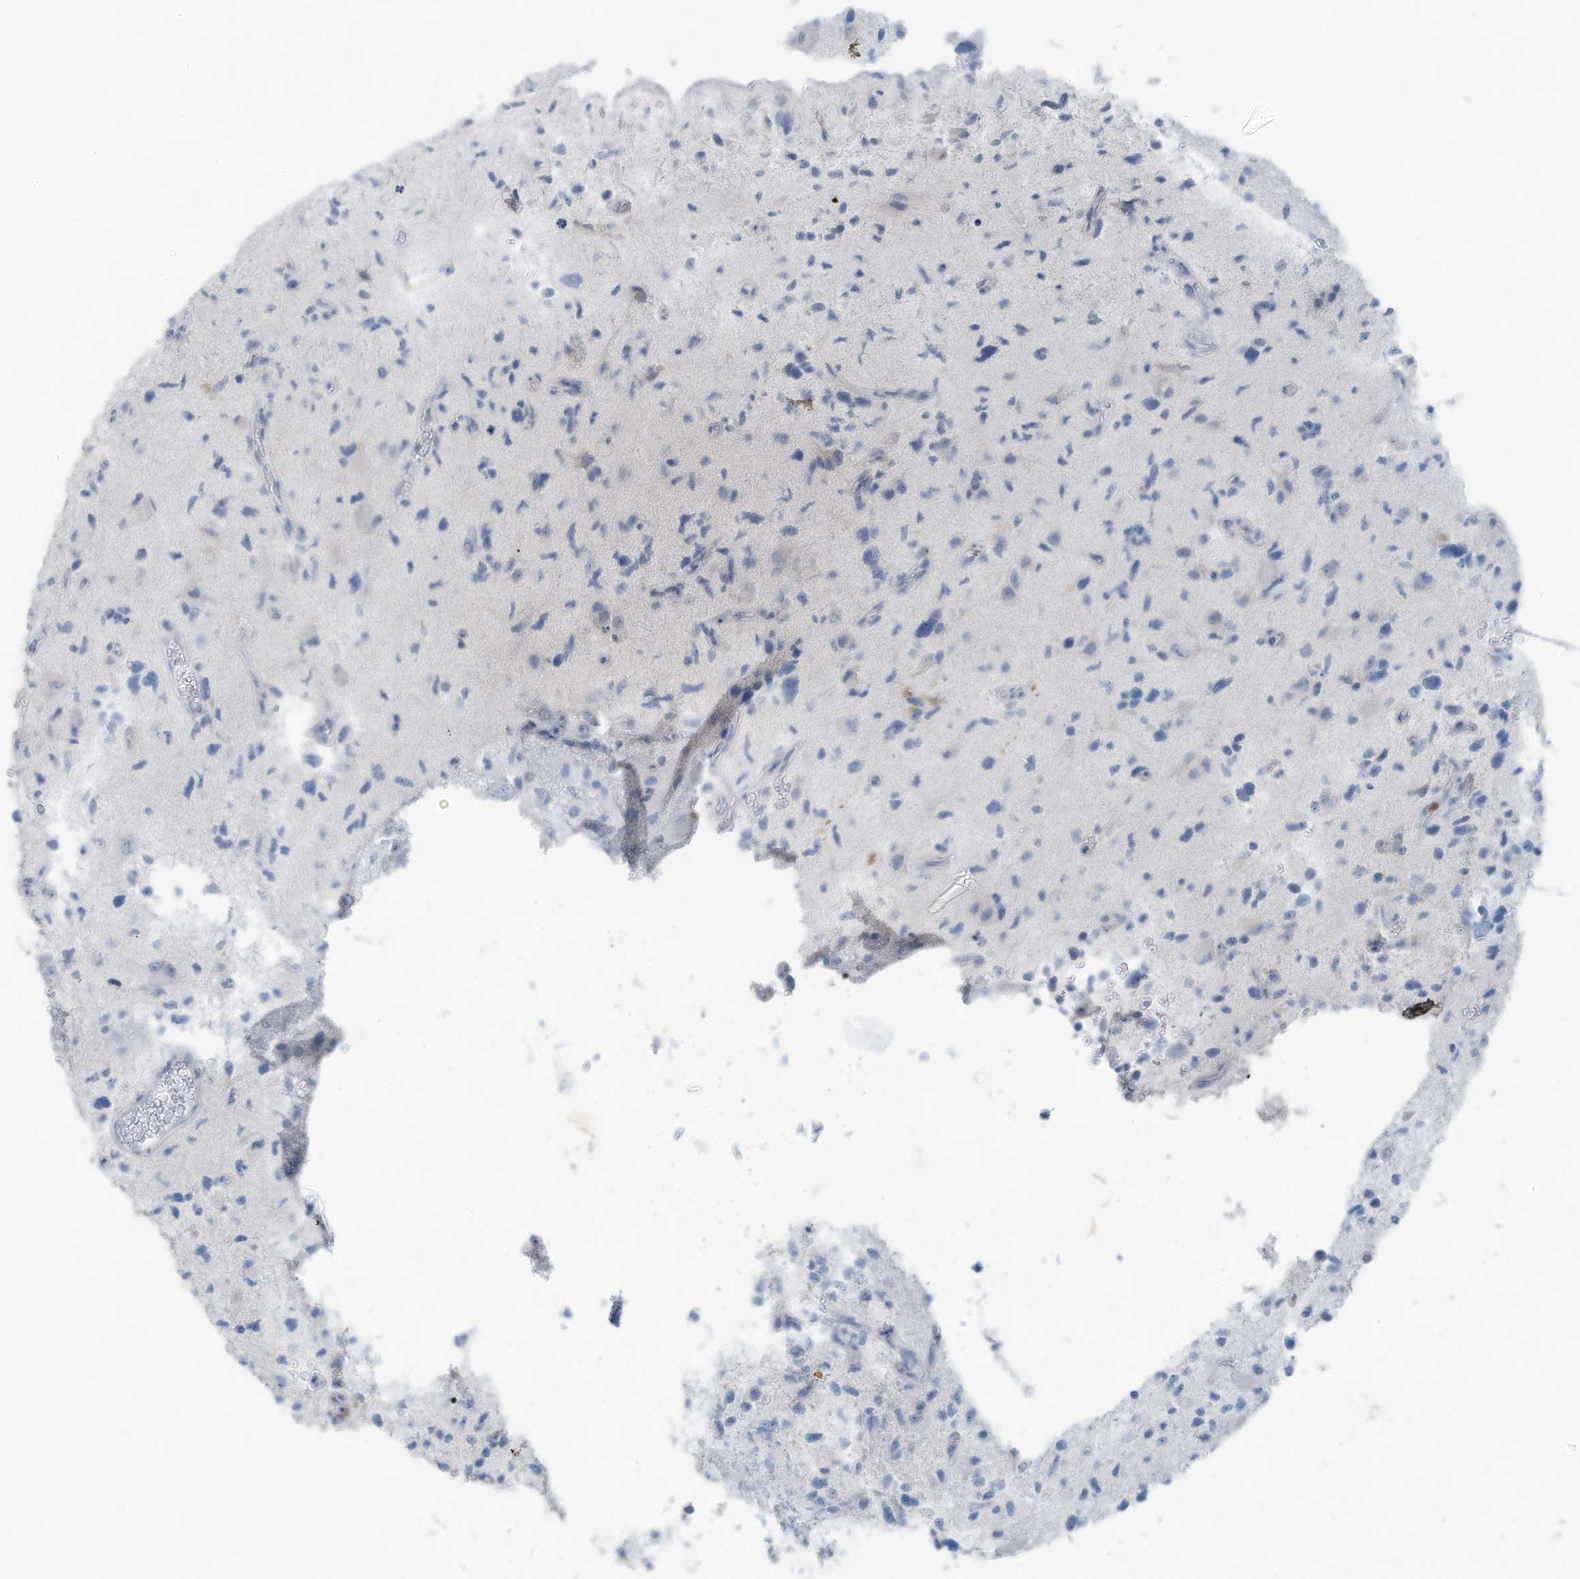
{"staining": {"intensity": "negative", "quantity": "none", "location": "none"}, "tissue": "glioma", "cell_type": "Tumor cells", "image_type": "cancer", "snomed": [{"axis": "morphology", "description": "Glioma, malignant, High grade"}, {"axis": "topography", "description": "Brain"}], "caption": "There is no significant expression in tumor cells of malignant high-grade glioma. (DAB immunohistochemistry, high magnification).", "gene": "SLC25A43", "patient": {"sex": "male", "age": 33}}